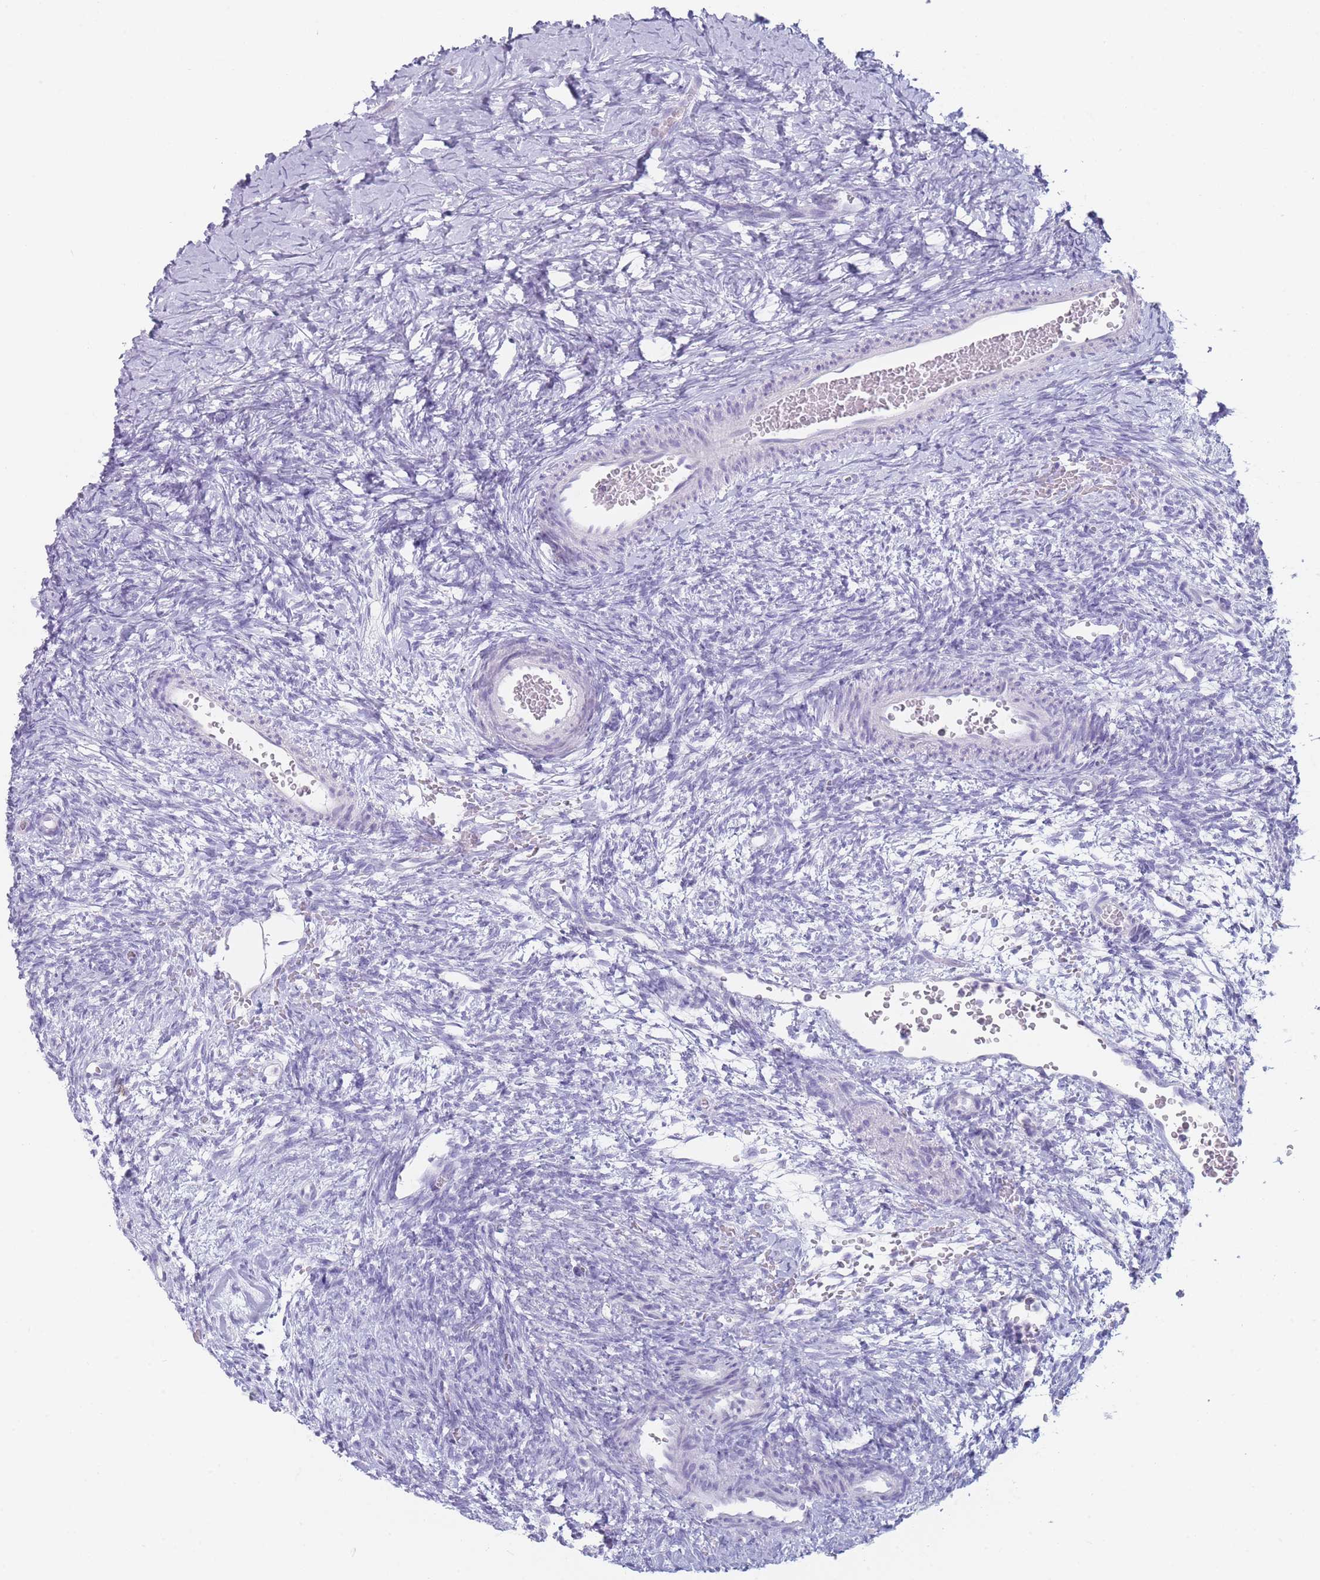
{"staining": {"intensity": "negative", "quantity": "none", "location": "none"}, "tissue": "ovary", "cell_type": "Ovarian stroma cells", "image_type": "normal", "snomed": [{"axis": "morphology", "description": "Normal tissue, NOS"}, {"axis": "topography", "description": "Ovary"}], "caption": "High power microscopy micrograph of an immunohistochemistry micrograph of benign ovary, revealing no significant expression in ovarian stroma cells. (Brightfield microscopy of DAB IHC at high magnification).", "gene": "GPR12", "patient": {"sex": "female", "age": 39}}